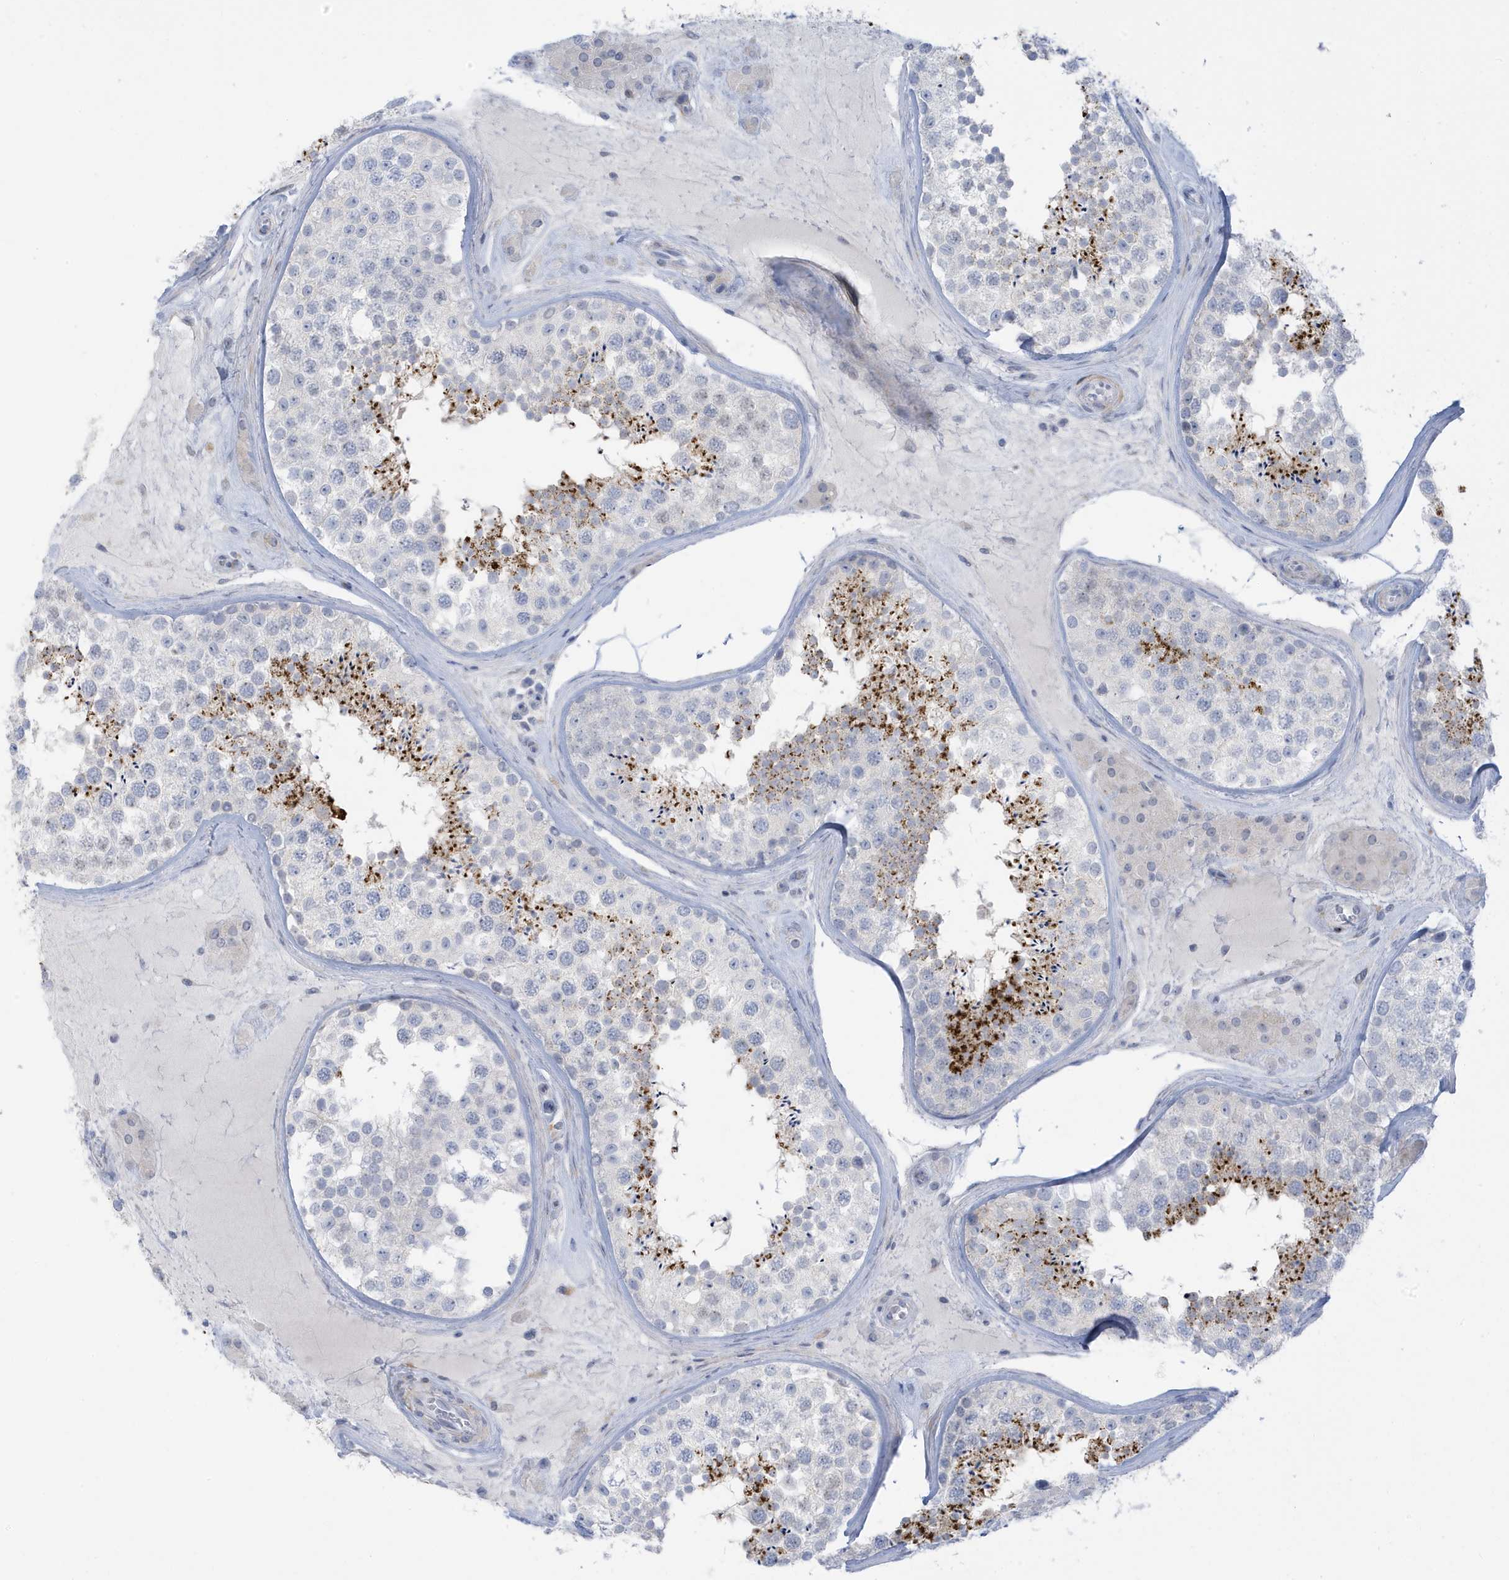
{"staining": {"intensity": "strong", "quantity": "<25%", "location": "cytoplasmic/membranous"}, "tissue": "testis", "cell_type": "Cells in seminiferous ducts", "image_type": "normal", "snomed": [{"axis": "morphology", "description": "Normal tissue, NOS"}, {"axis": "topography", "description": "Testis"}], "caption": "DAB (3,3'-diaminobenzidine) immunohistochemical staining of benign human testis displays strong cytoplasmic/membranous protein staining in approximately <25% of cells in seminiferous ducts.", "gene": "PERM1", "patient": {"sex": "male", "age": 46}}